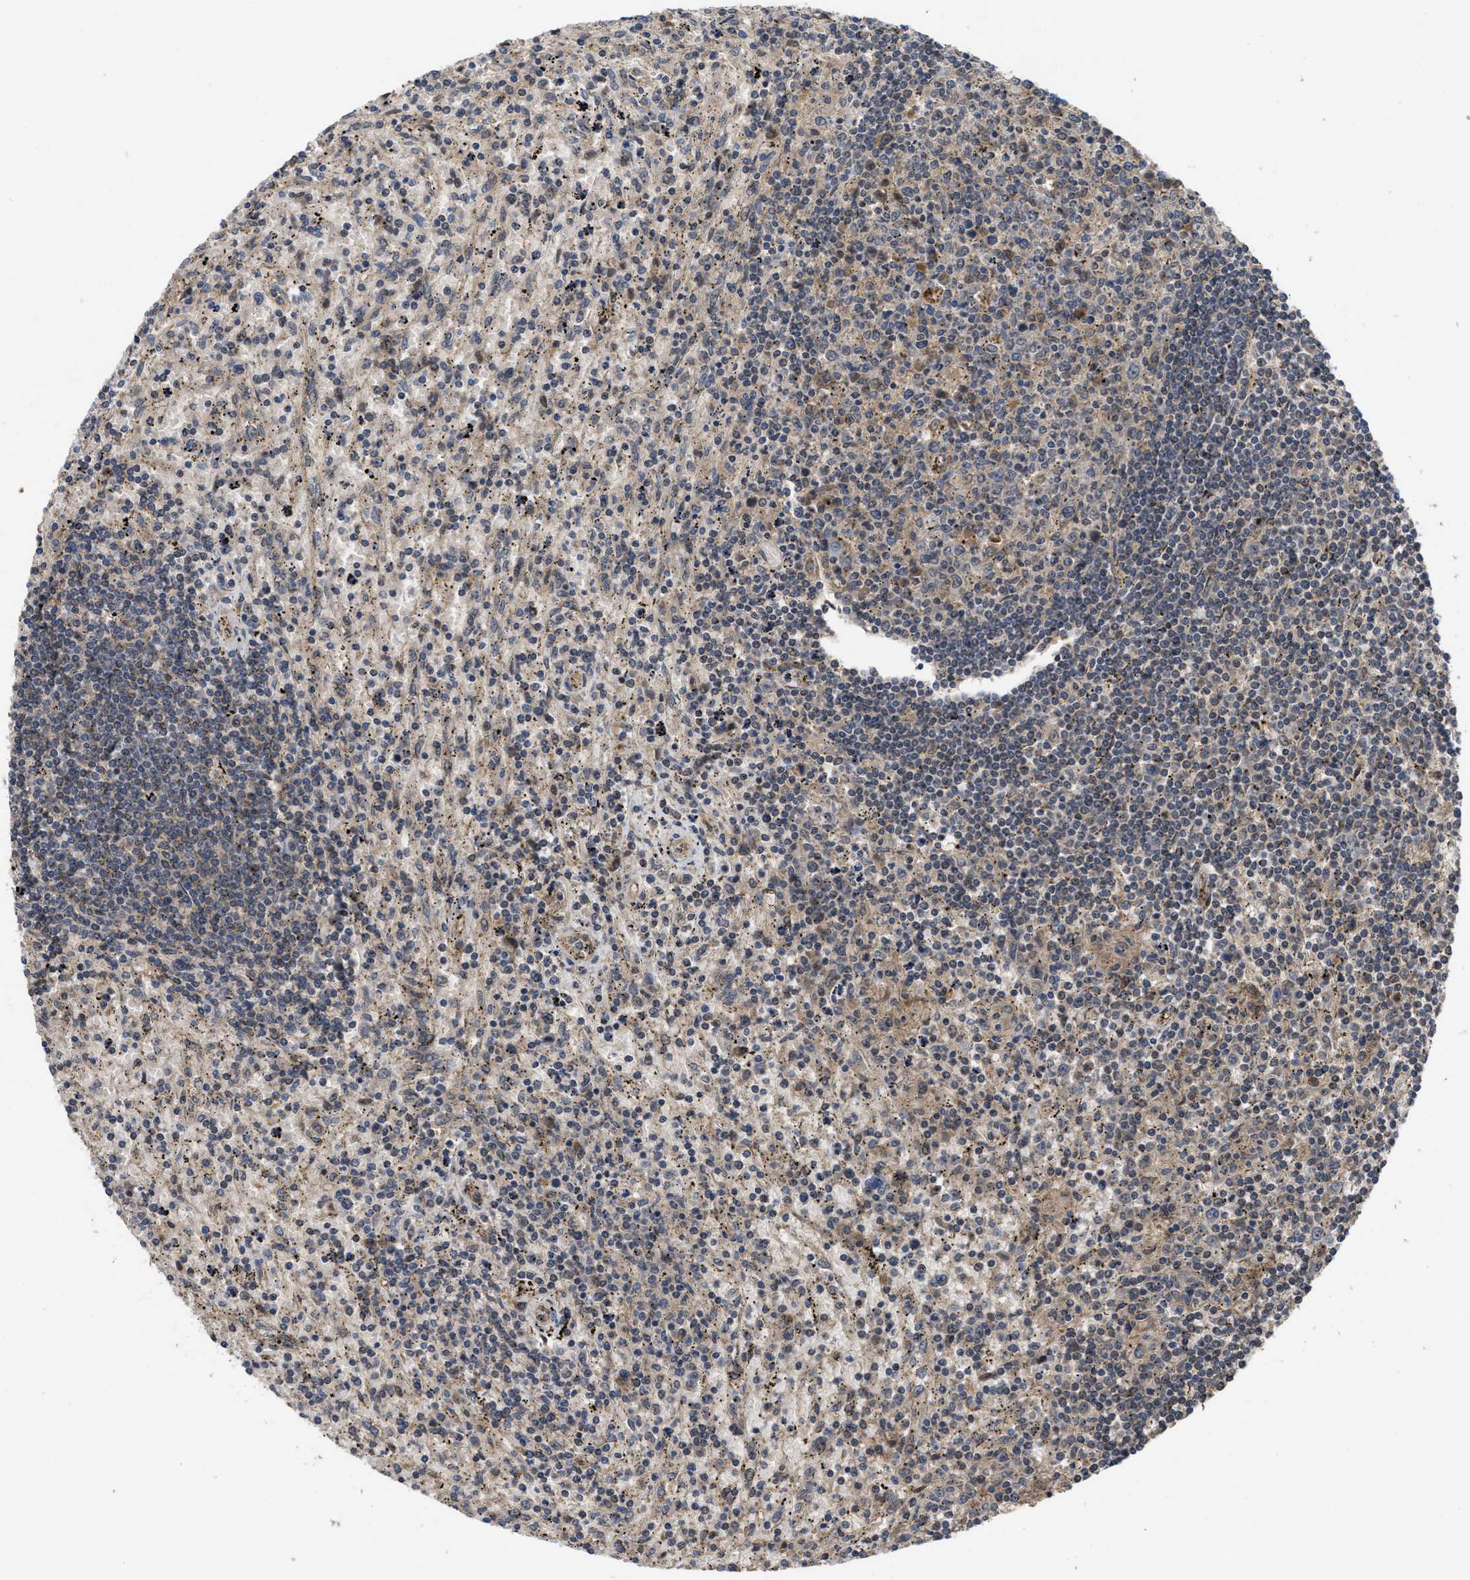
{"staining": {"intensity": "weak", "quantity": "<25%", "location": "cytoplasmic/membranous"}, "tissue": "lymphoma", "cell_type": "Tumor cells", "image_type": "cancer", "snomed": [{"axis": "morphology", "description": "Malignant lymphoma, non-Hodgkin's type, Low grade"}, {"axis": "topography", "description": "Spleen"}], "caption": "This is an immunohistochemistry image of malignant lymphoma, non-Hodgkin's type (low-grade). There is no staining in tumor cells.", "gene": "FZD6", "patient": {"sex": "male", "age": 76}}